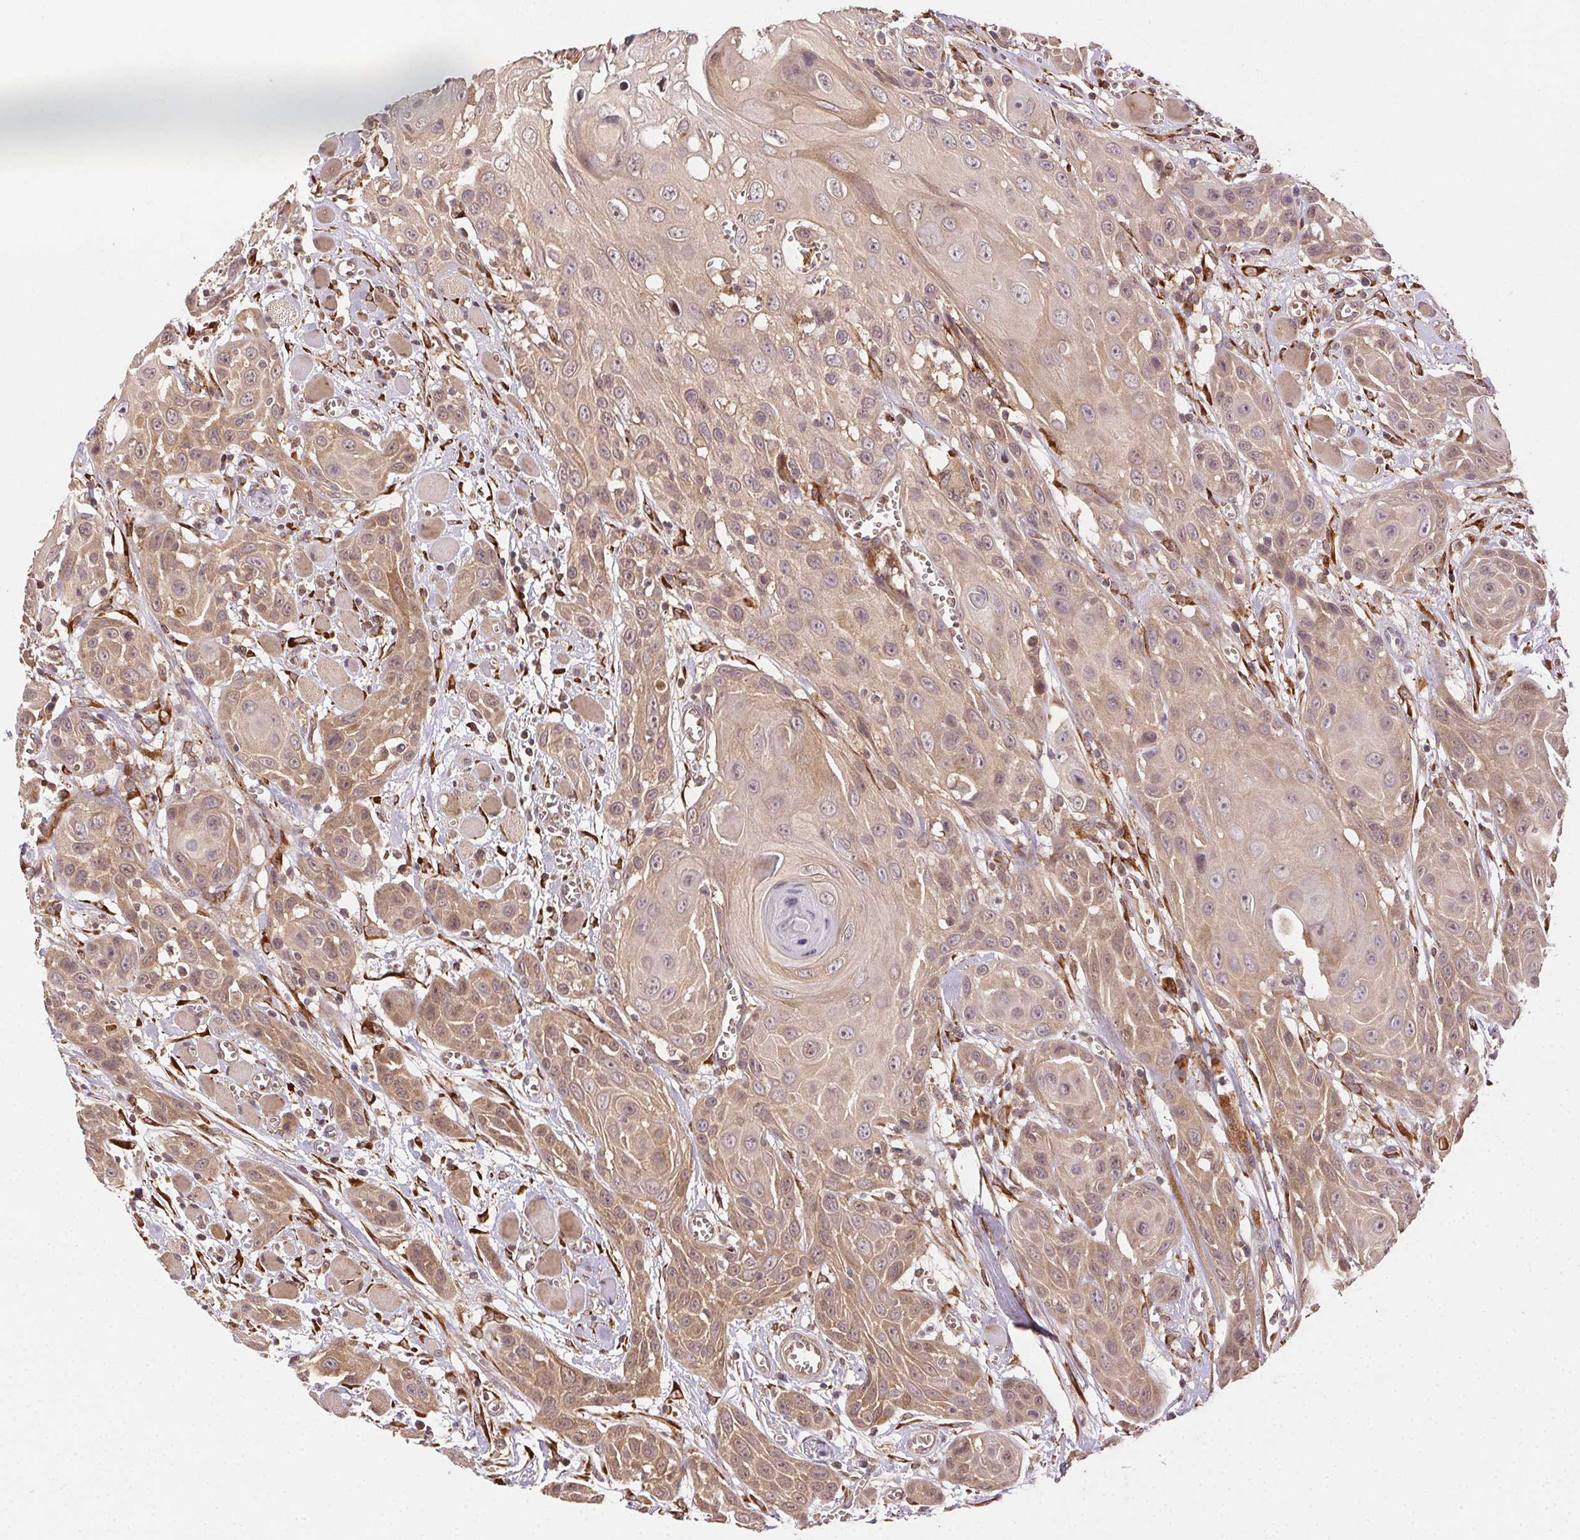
{"staining": {"intensity": "moderate", "quantity": ">75%", "location": "cytoplasmic/membranous"}, "tissue": "head and neck cancer", "cell_type": "Tumor cells", "image_type": "cancer", "snomed": [{"axis": "morphology", "description": "Squamous cell carcinoma, NOS"}, {"axis": "topography", "description": "Head-Neck"}], "caption": "Head and neck cancer stained with immunohistochemistry (IHC) demonstrates moderate cytoplasmic/membranous expression in approximately >75% of tumor cells.", "gene": "KLHL15", "patient": {"sex": "female", "age": 80}}